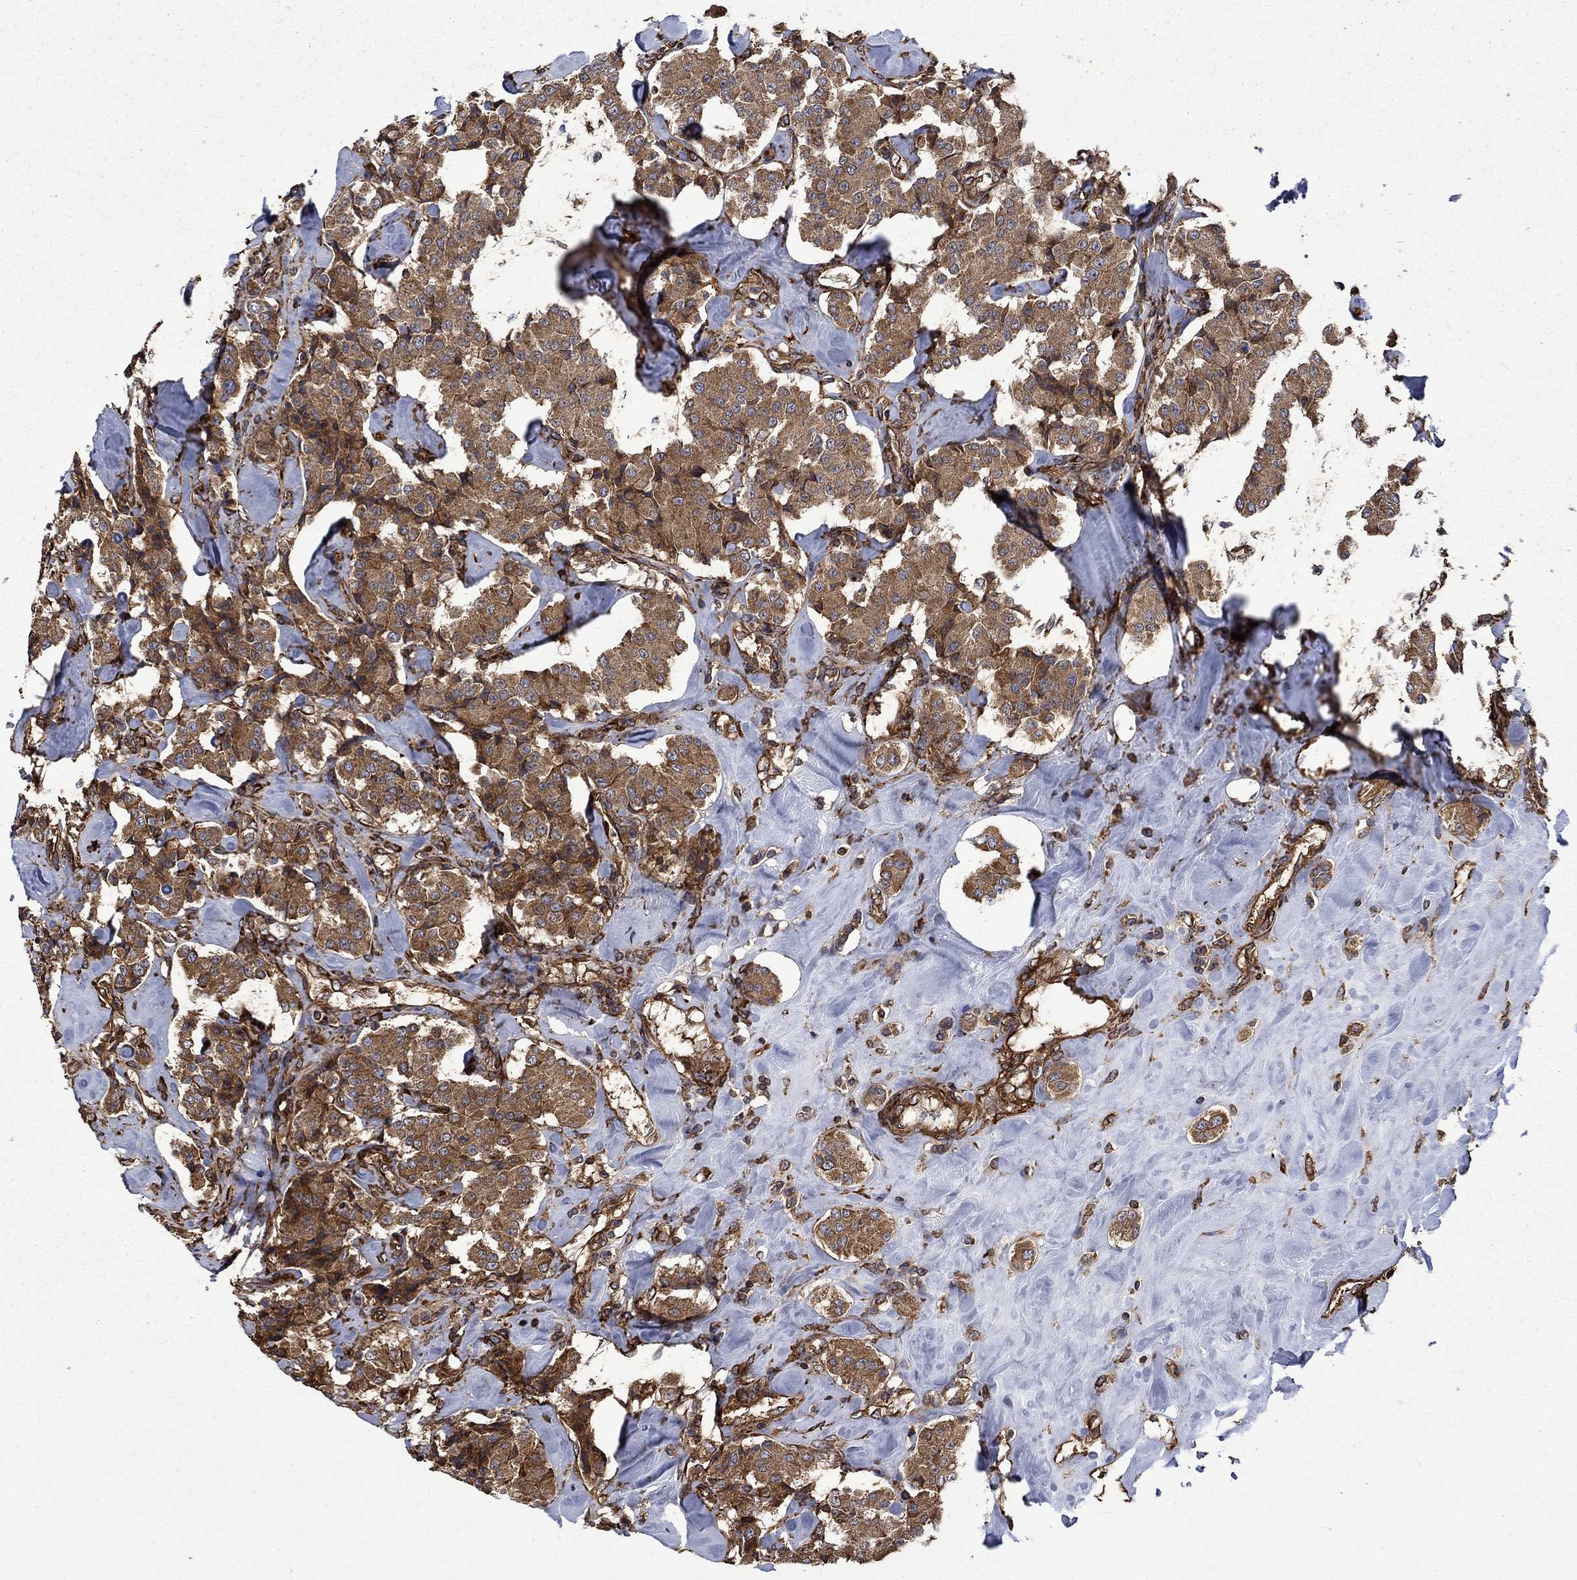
{"staining": {"intensity": "moderate", "quantity": ">75%", "location": "cytoplasmic/membranous"}, "tissue": "carcinoid", "cell_type": "Tumor cells", "image_type": "cancer", "snomed": [{"axis": "morphology", "description": "Carcinoid, malignant, NOS"}, {"axis": "topography", "description": "Pancreas"}], "caption": "This image demonstrates immunohistochemistry (IHC) staining of carcinoid (malignant), with medium moderate cytoplasmic/membranous positivity in about >75% of tumor cells.", "gene": "CUTC", "patient": {"sex": "male", "age": 41}}